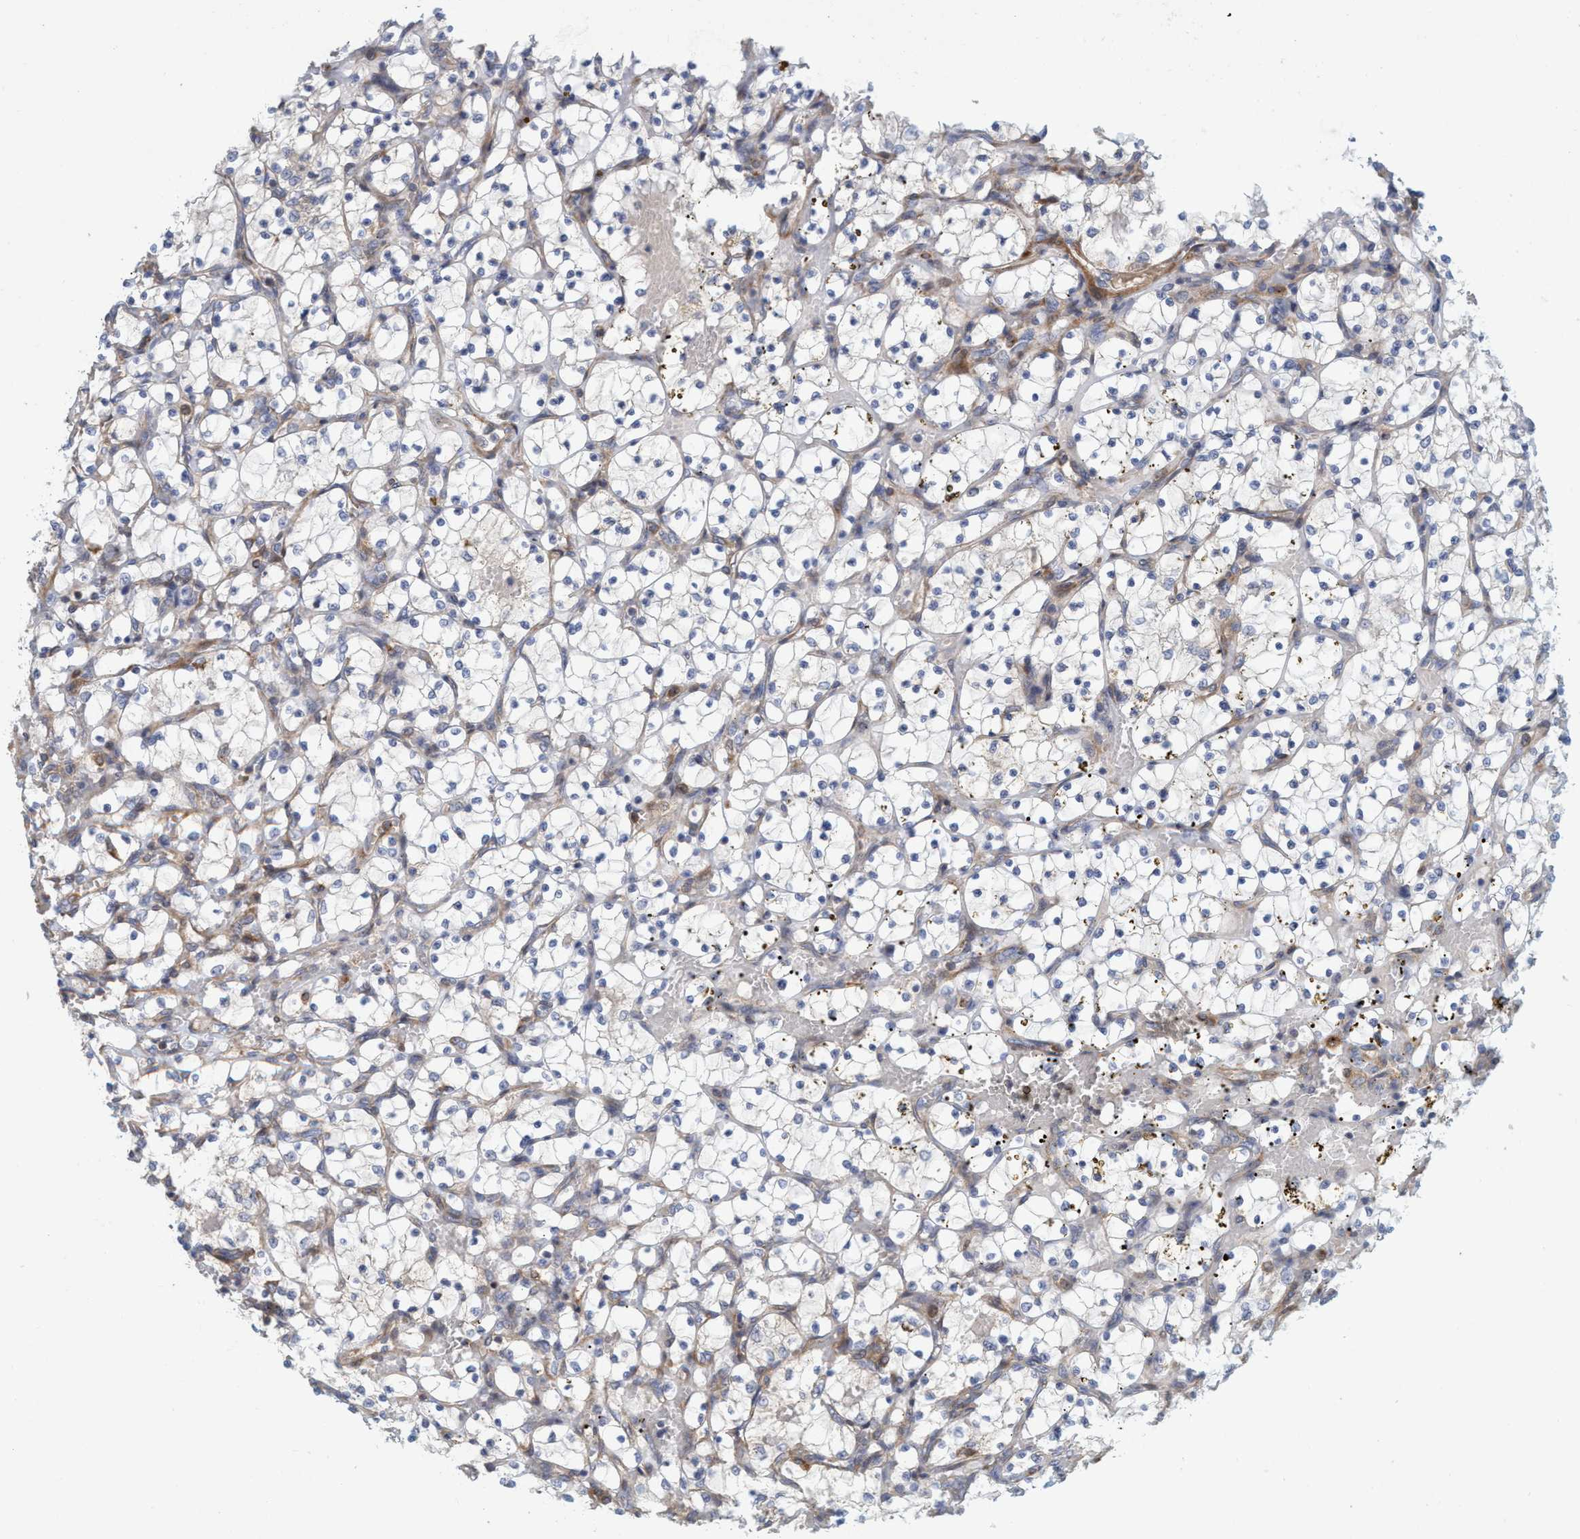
{"staining": {"intensity": "negative", "quantity": "none", "location": "none"}, "tissue": "renal cancer", "cell_type": "Tumor cells", "image_type": "cancer", "snomed": [{"axis": "morphology", "description": "Adenocarcinoma, NOS"}, {"axis": "topography", "description": "Kidney"}], "caption": "Adenocarcinoma (renal) stained for a protein using immunohistochemistry (IHC) exhibits no positivity tumor cells.", "gene": "SPECC1", "patient": {"sex": "female", "age": 69}}